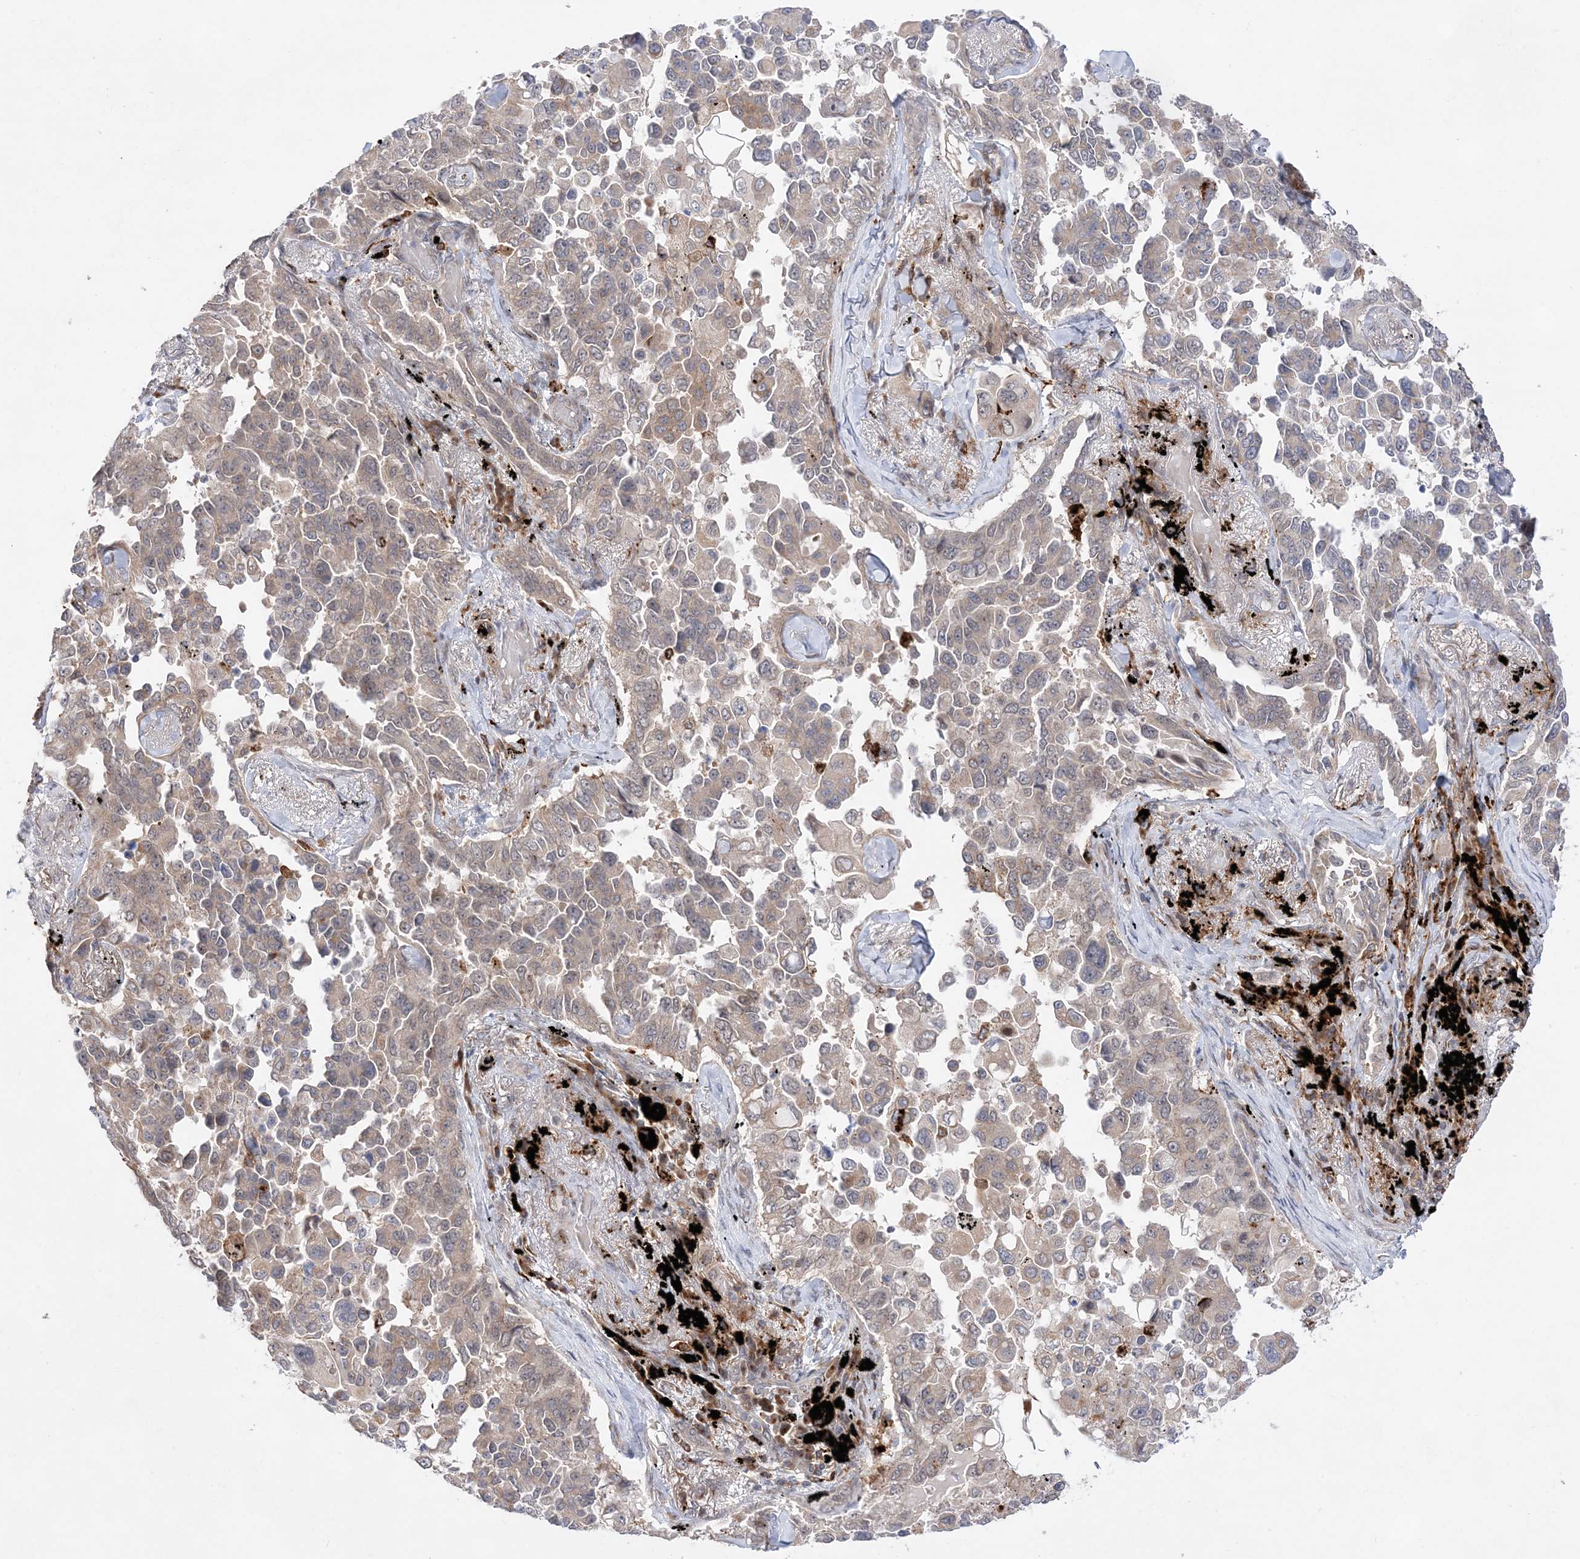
{"staining": {"intensity": "weak", "quantity": "<25%", "location": "cytoplasmic/membranous"}, "tissue": "lung cancer", "cell_type": "Tumor cells", "image_type": "cancer", "snomed": [{"axis": "morphology", "description": "Adenocarcinoma, NOS"}, {"axis": "topography", "description": "Lung"}], "caption": "Tumor cells are negative for brown protein staining in lung cancer.", "gene": "ANAPC15", "patient": {"sex": "female", "age": 67}}